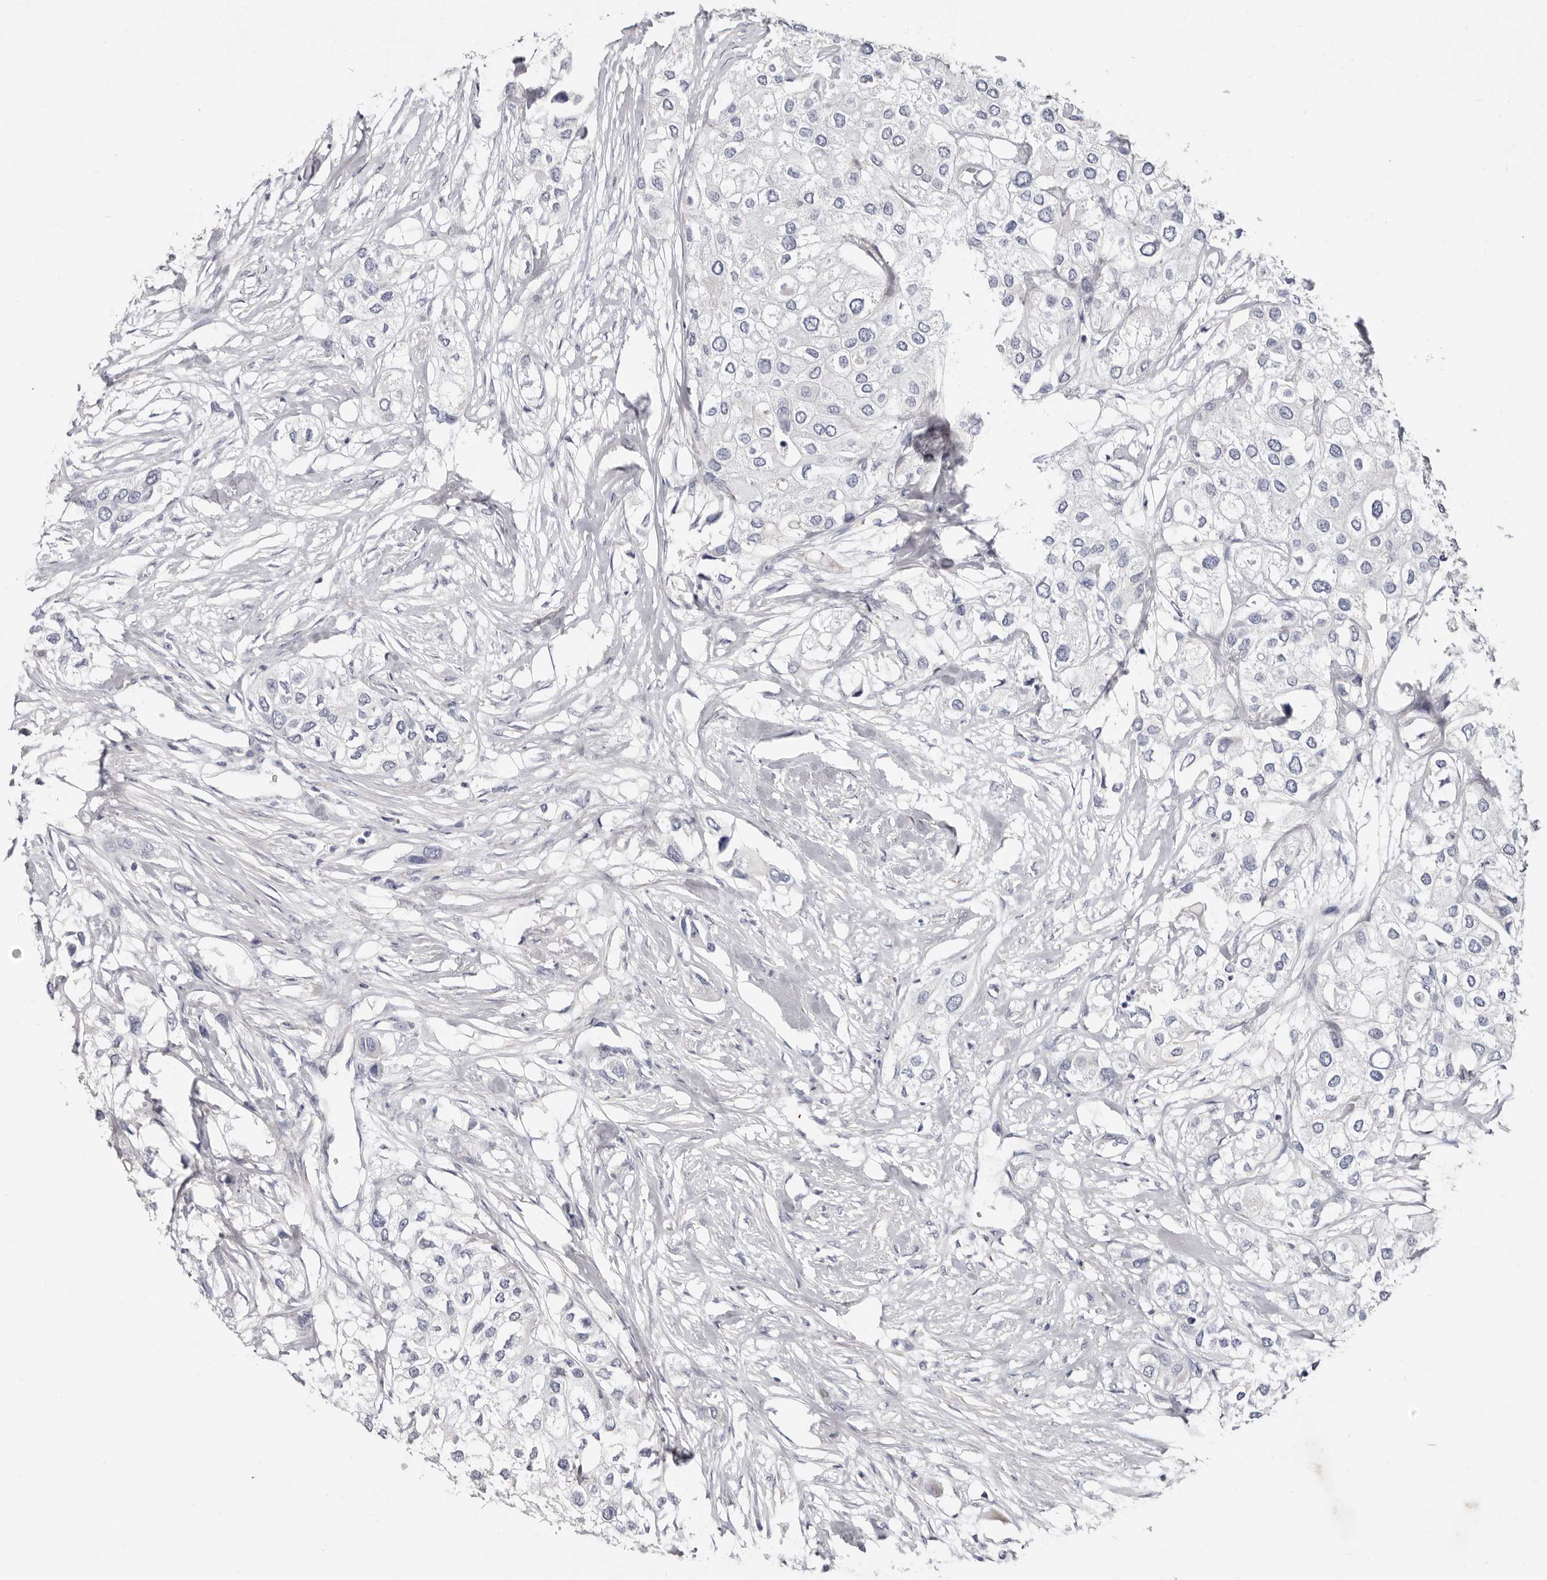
{"staining": {"intensity": "negative", "quantity": "none", "location": "none"}, "tissue": "urothelial cancer", "cell_type": "Tumor cells", "image_type": "cancer", "snomed": [{"axis": "morphology", "description": "Urothelial carcinoma, High grade"}, {"axis": "topography", "description": "Urinary bladder"}], "caption": "DAB (3,3'-diaminobenzidine) immunohistochemical staining of urothelial cancer exhibits no significant staining in tumor cells.", "gene": "RSPO2", "patient": {"sex": "male", "age": 64}}